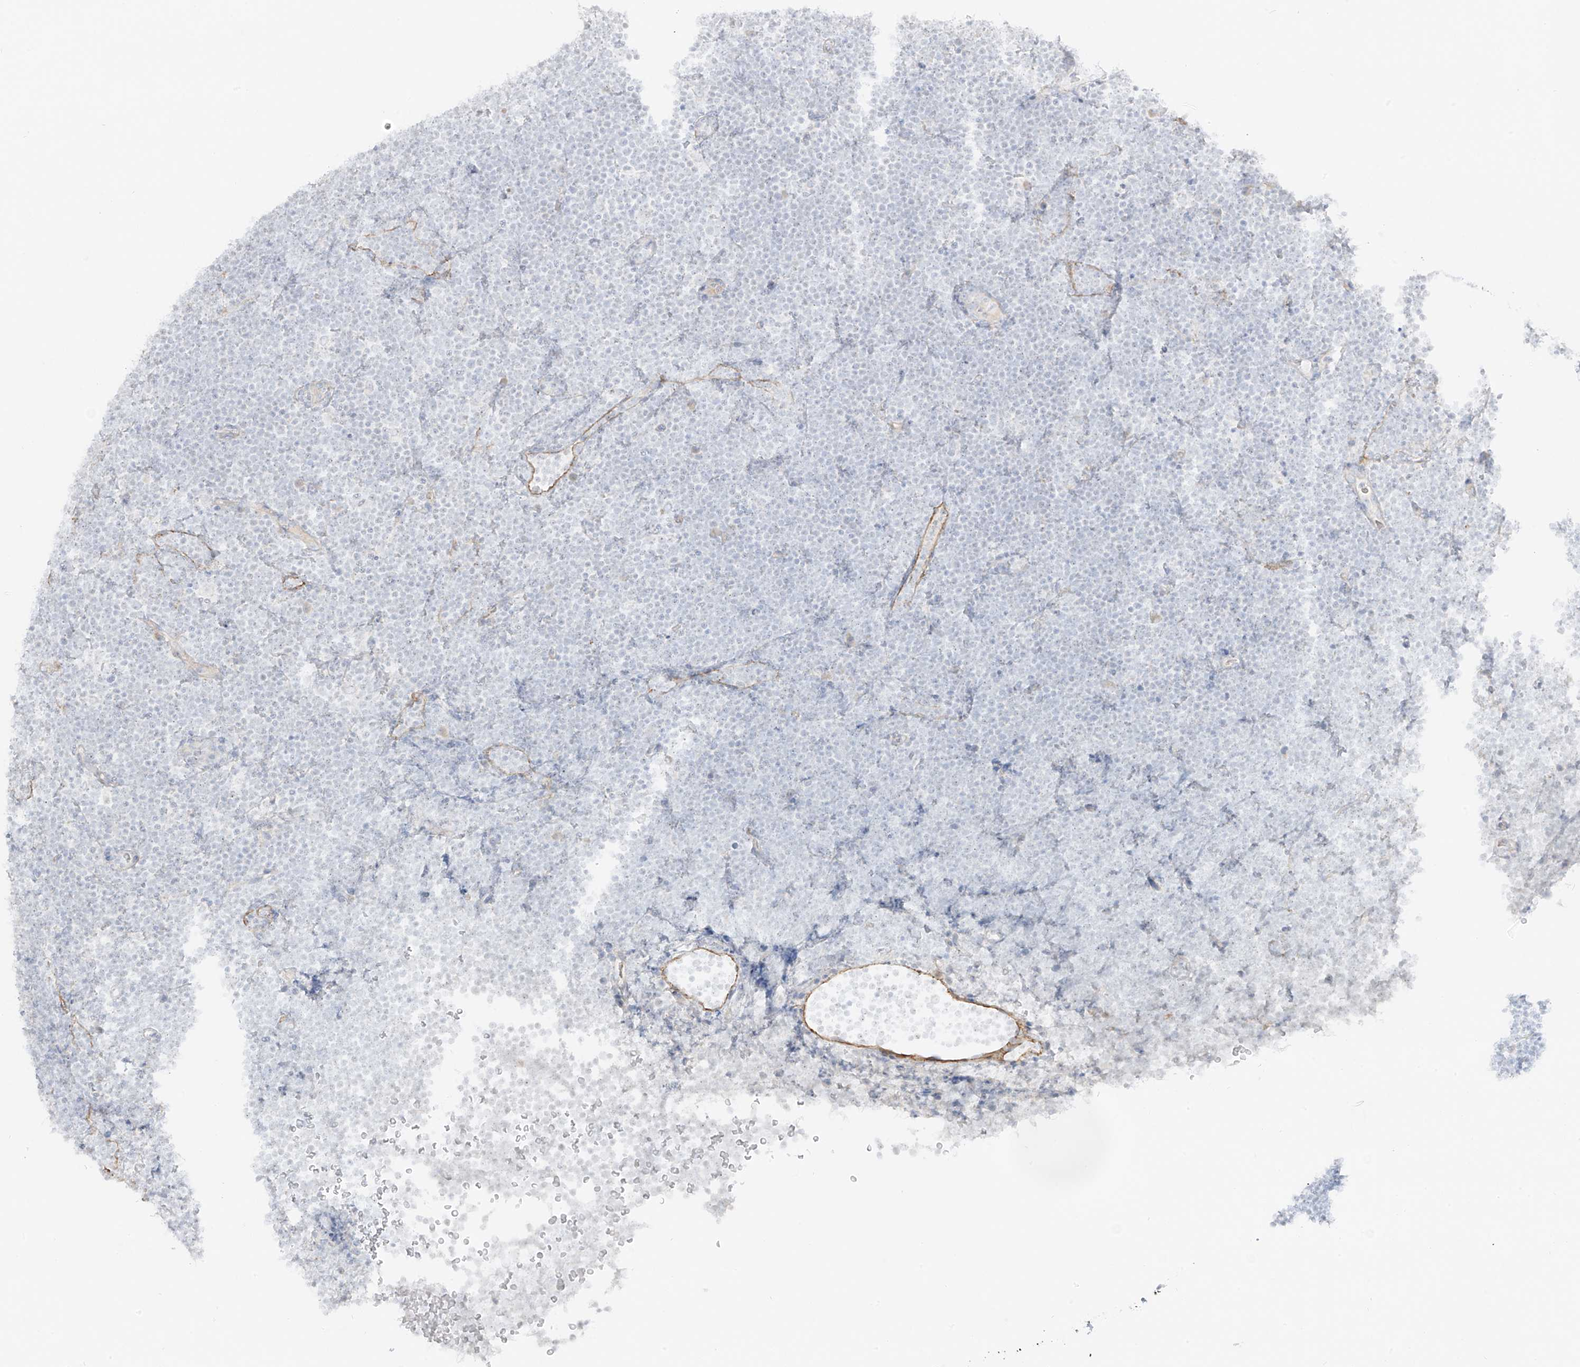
{"staining": {"intensity": "negative", "quantity": "none", "location": "none"}, "tissue": "lymphoma", "cell_type": "Tumor cells", "image_type": "cancer", "snomed": [{"axis": "morphology", "description": "Malignant lymphoma, non-Hodgkin's type, High grade"}, {"axis": "topography", "description": "Lymph node"}], "caption": "DAB immunohistochemical staining of lymphoma shows no significant staining in tumor cells.", "gene": "C11orf87", "patient": {"sex": "male", "age": 13}}